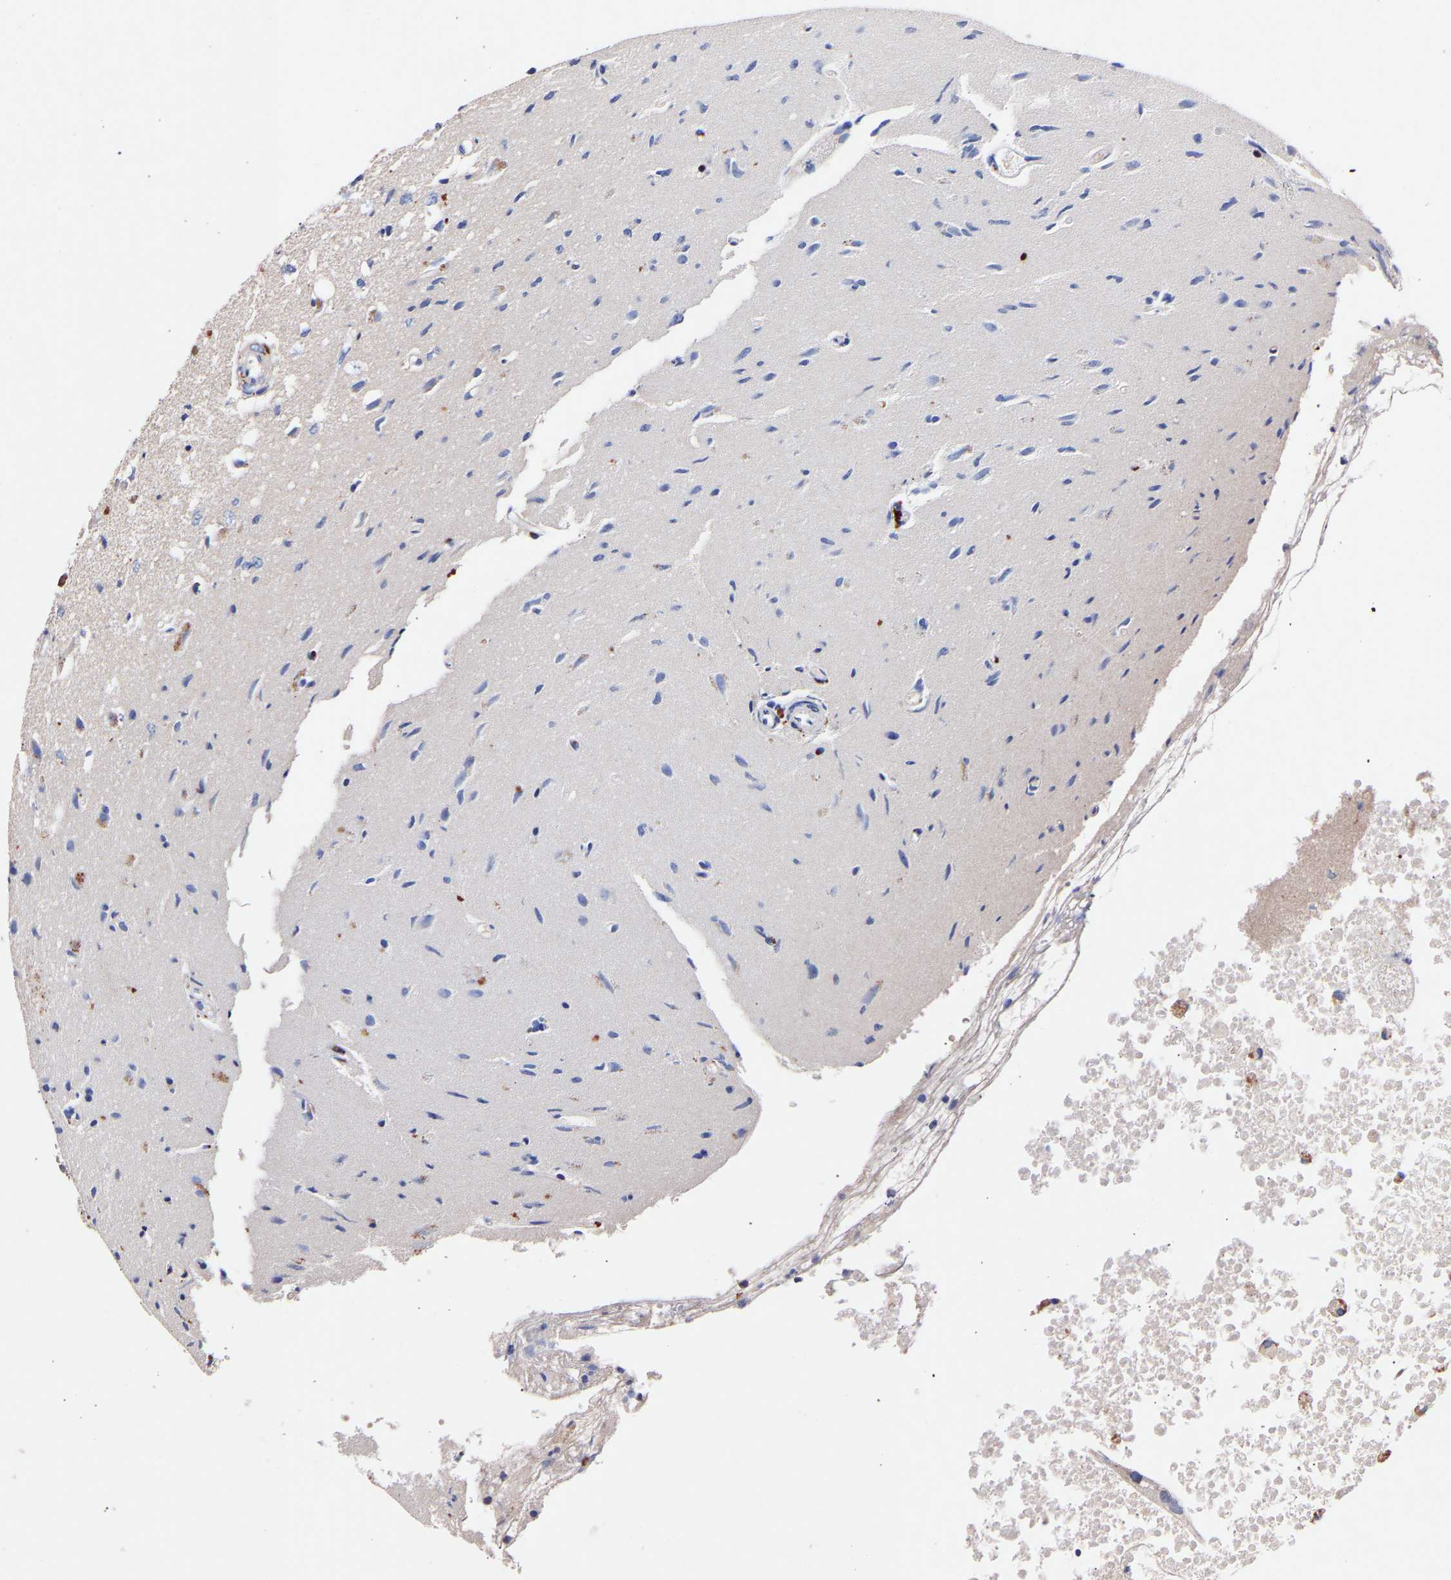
{"staining": {"intensity": "negative", "quantity": "none", "location": "none"}, "tissue": "glioma", "cell_type": "Tumor cells", "image_type": "cancer", "snomed": [{"axis": "morphology", "description": "Glioma, malignant, High grade"}, {"axis": "topography", "description": "Brain"}], "caption": "Tumor cells show no significant expression in glioma.", "gene": "SEM1", "patient": {"sex": "female", "age": 59}}